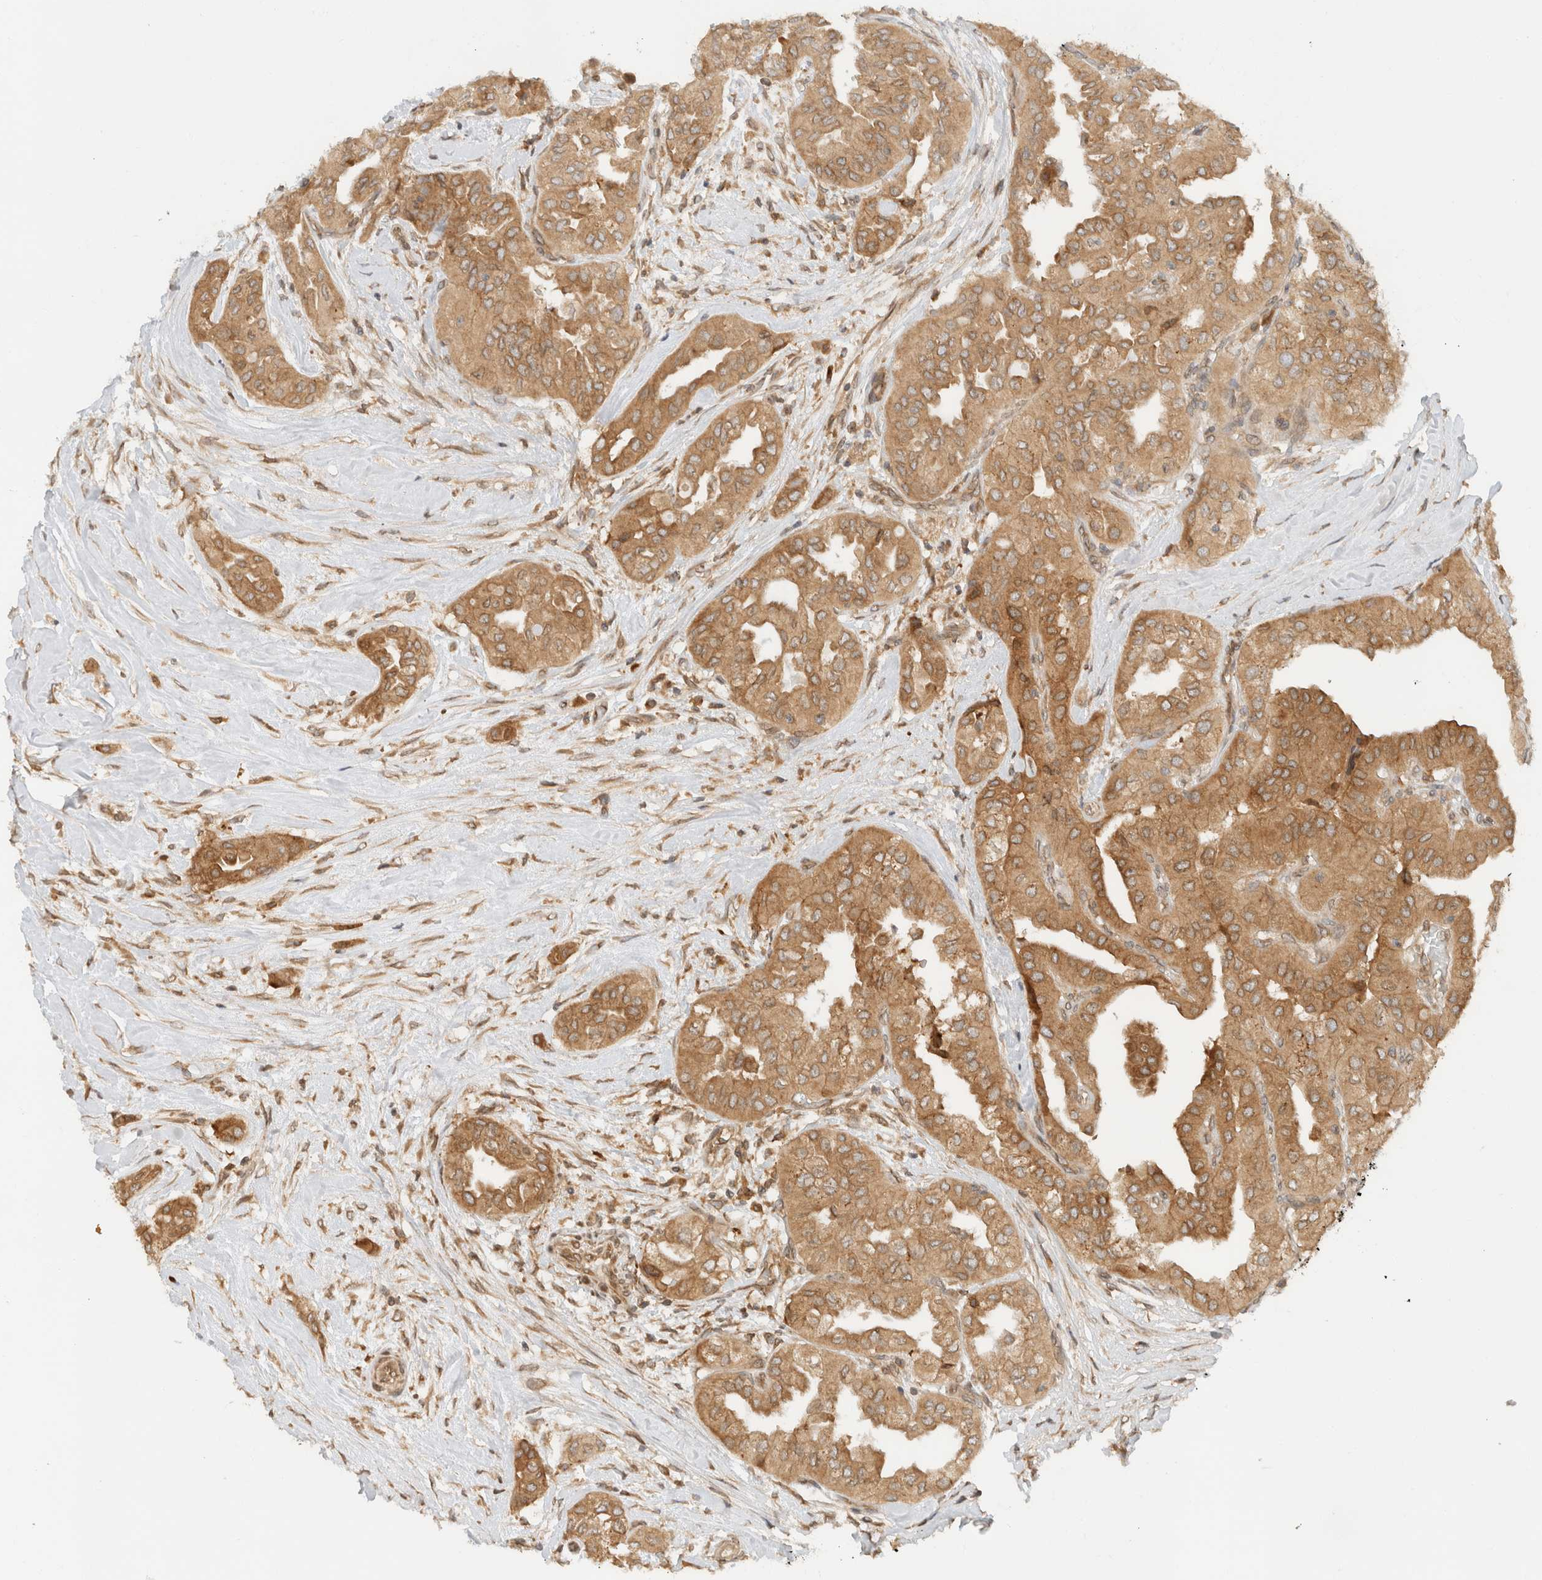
{"staining": {"intensity": "moderate", "quantity": ">75%", "location": "cytoplasmic/membranous"}, "tissue": "thyroid cancer", "cell_type": "Tumor cells", "image_type": "cancer", "snomed": [{"axis": "morphology", "description": "Papillary adenocarcinoma, NOS"}, {"axis": "topography", "description": "Thyroid gland"}], "caption": "Protein staining of thyroid cancer (papillary adenocarcinoma) tissue exhibits moderate cytoplasmic/membranous staining in about >75% of tumor cells. (IHC, brightfield microscopy, high magnification).", "gene": "ARFGEF2", "patient": {"sex": "female", "age": 59}}